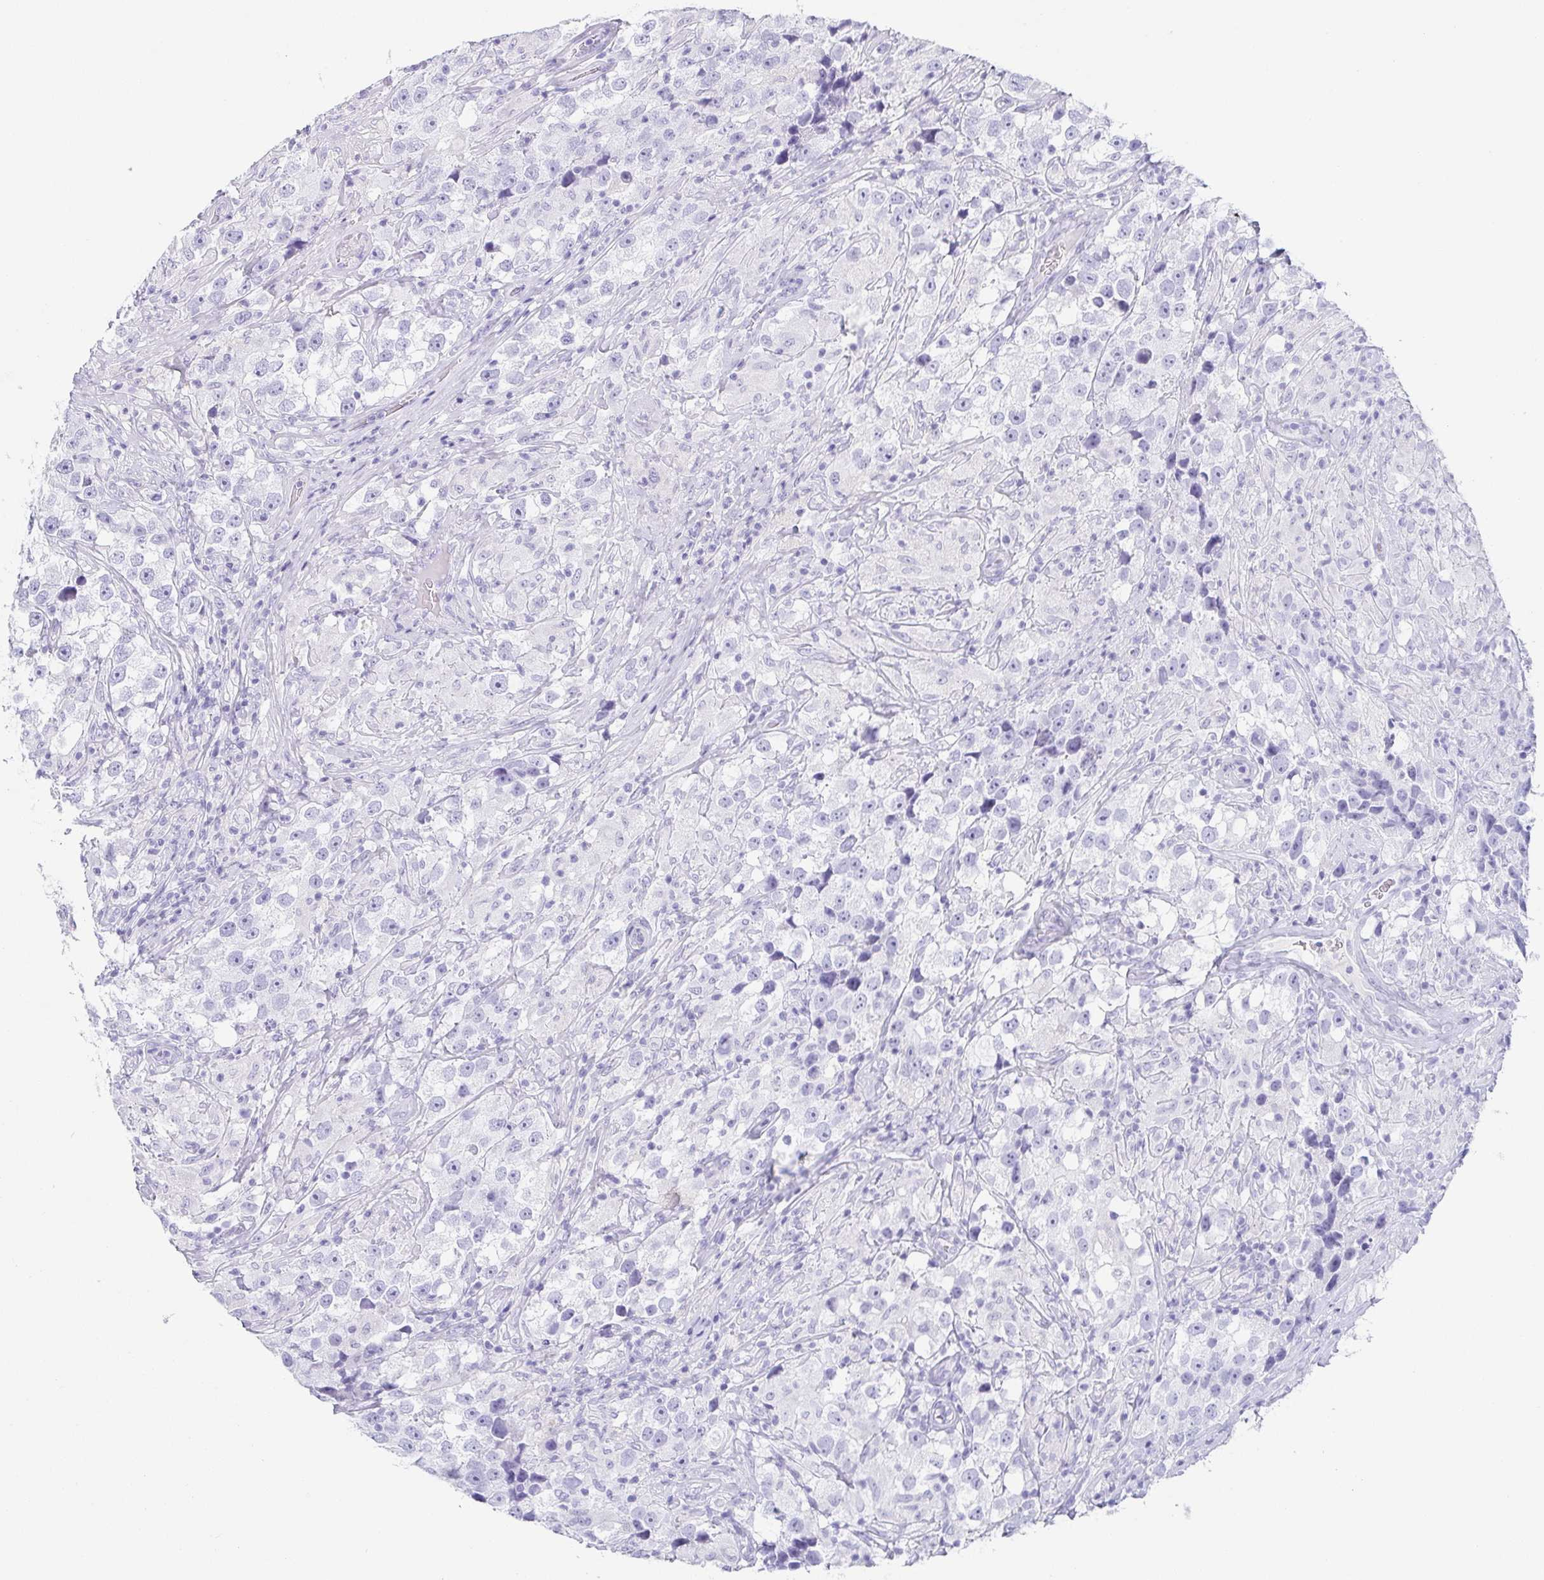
{"staining": {"intensity": "negative", "quantity": "none", "location": "none"}, "tissue": "testis cancer", "cell_type": "Tumor cells", "image_type": "cancer", "snomed": [{"axis": "morphology", "description": "Seminoma, NOS"}, {"axis": "topography", "description": "Testis"}], "caption": "This photomicrograph is of testis cancer stained with IHC to label a protein in brown with the nuclei are counter-stained blue. There is no staining in tumor cells.", "gene": "ZG16B", "patient": {"sex": "male", "age": 46}}